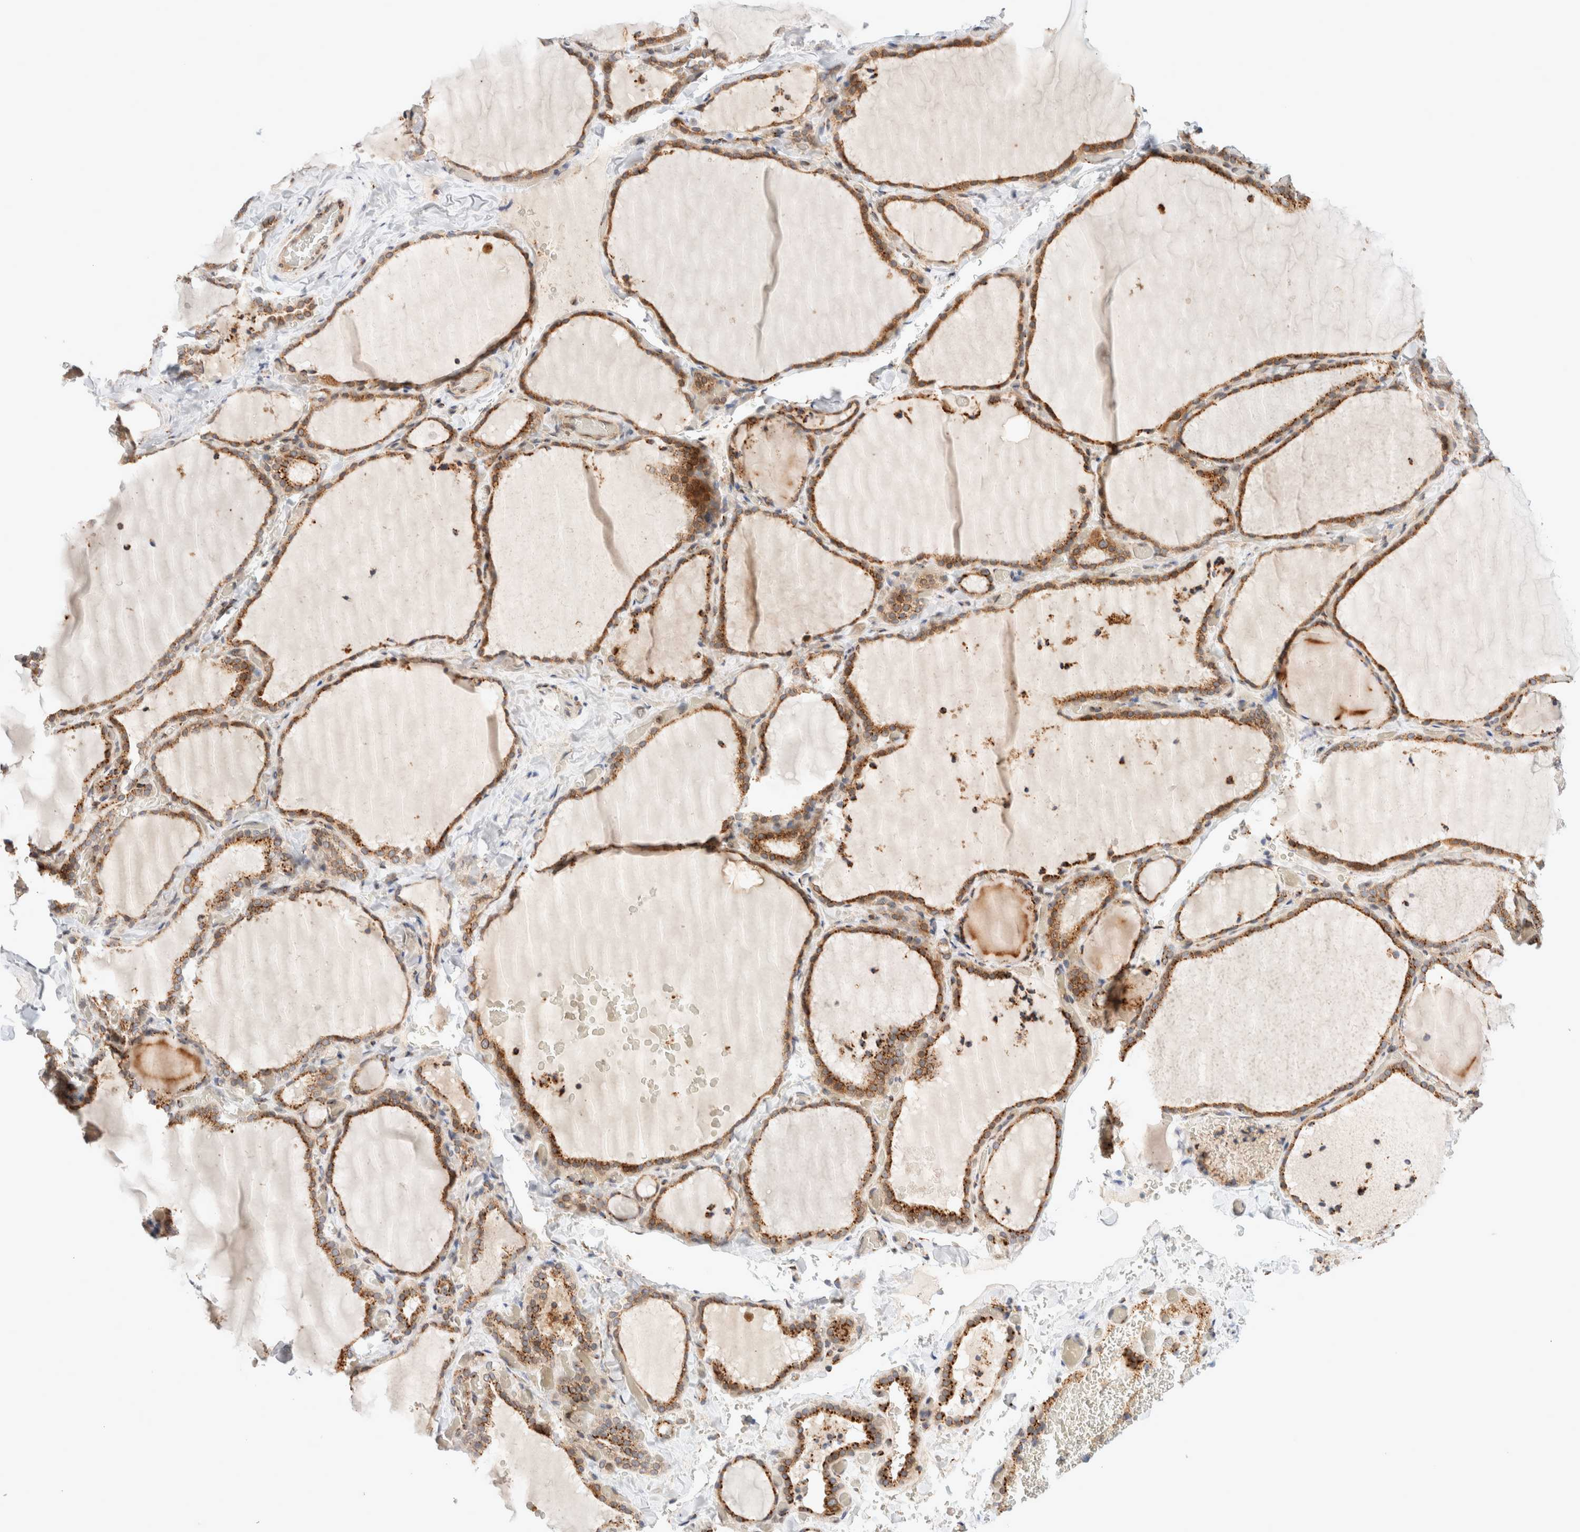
{"staining": {"intensity": "moderate", "quantity": ">75%", "location": "cytoplasmic/membranous"}, "tissue": "thyroid gland", "cell_type": "Glandular cells", "image_type": "normal", "snomed": [{"axis": "morphology", "description": "Normal tissue, NOS"}, {"axis": "topography", "description": "Thyroid gland"}], "caption": "Normal thyroid gland exhibits moderate cytoplasmic/membranous expression in about >75% of glandular cells, visualized by immunohistochemistry.", "gene": "GCN1", "patient": {"sex": "female", "age": 22}}